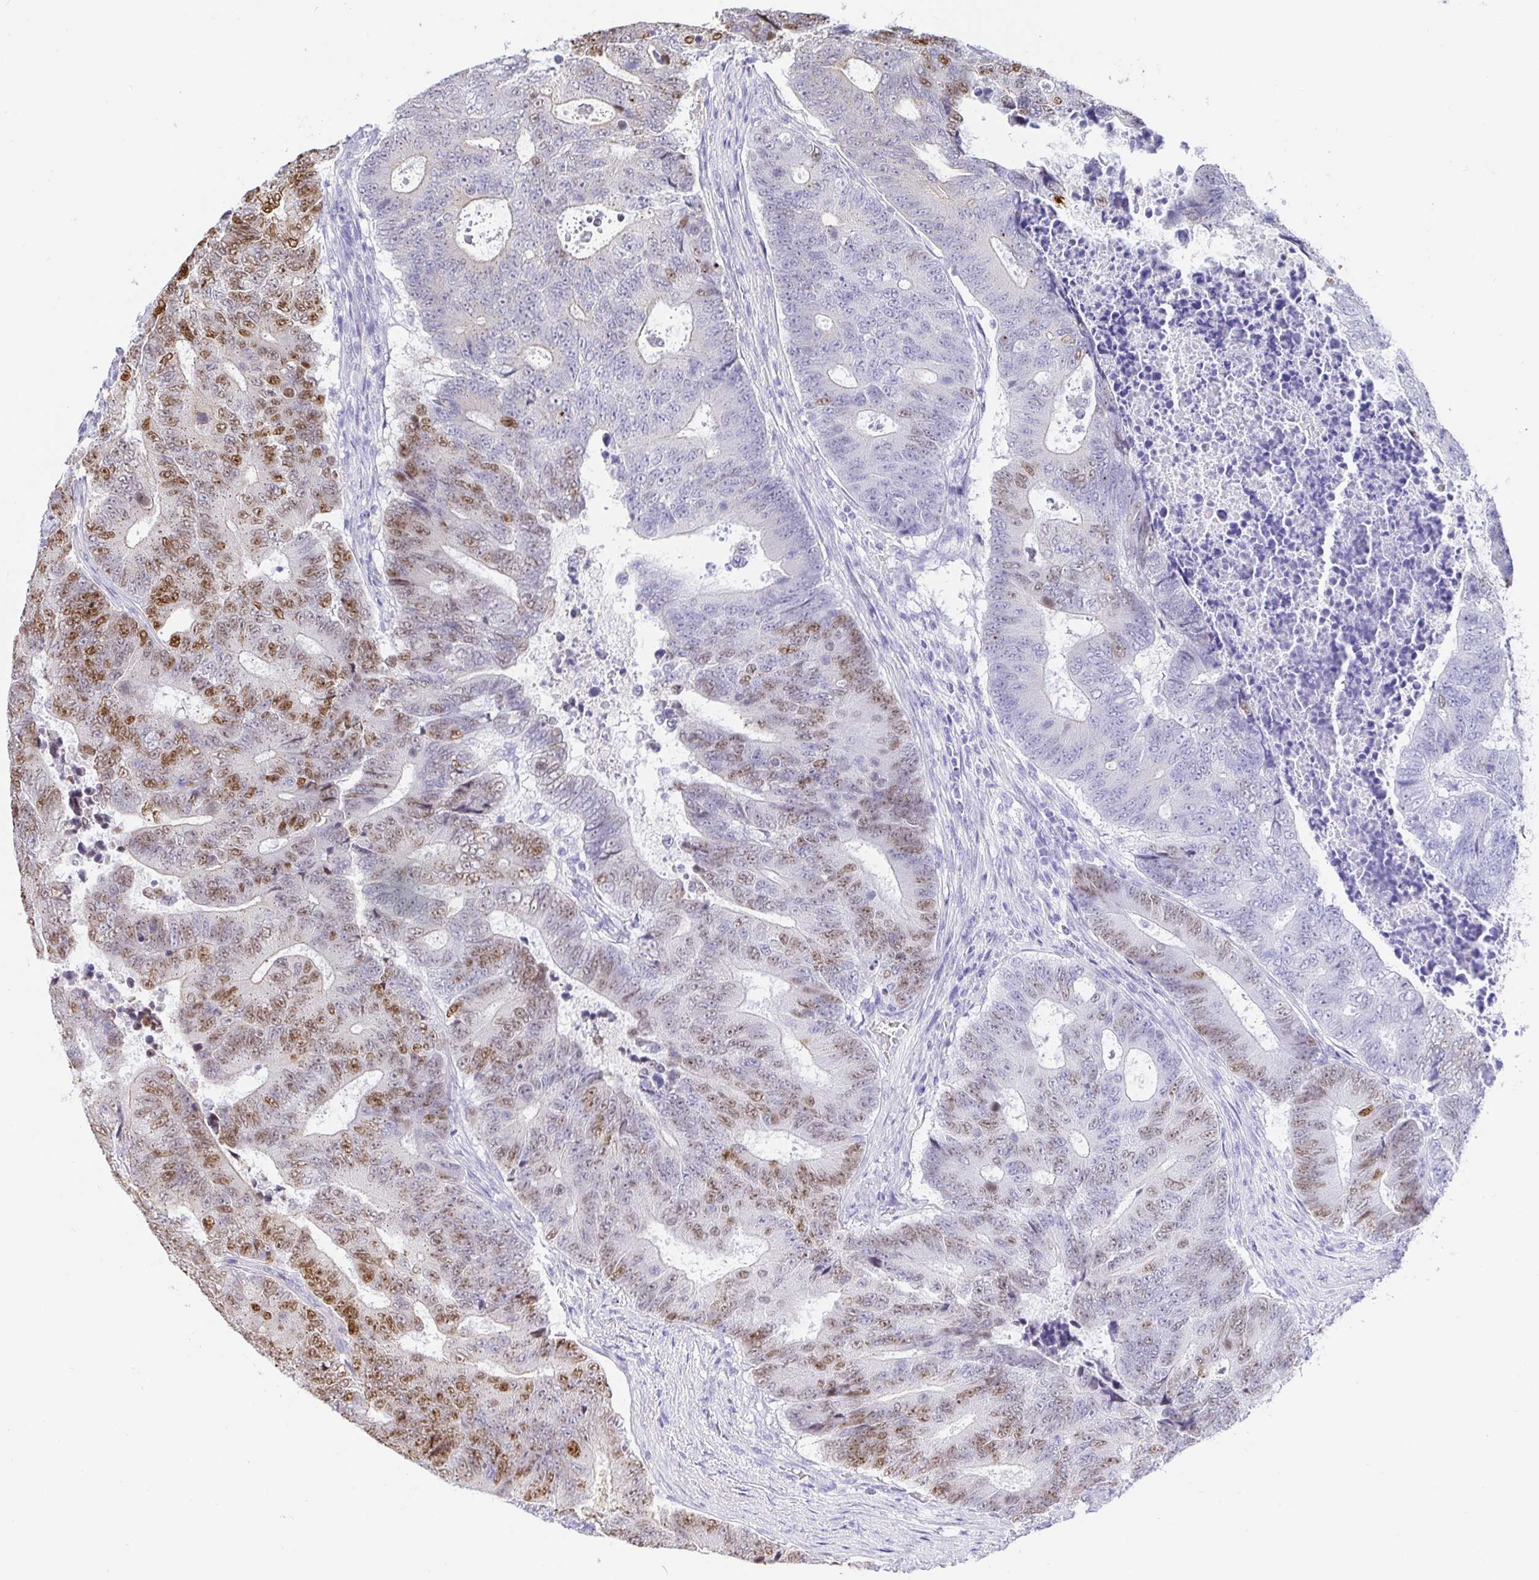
{"staining": {"intensity": "moderate", "quantity": "<25%", "location": "nuclear"}, "tissue": "colorectal cancer", "cell_type": "Tumor cells", "image_type": "cancer", "snomed": [{"axis": "morphology", "description": "Adenocarcinoma, NOS"}, {"axis": "topography", "description": "Colon"}], "caption": "Immunohistochemical staining of human colorectal cancer (adenocarcinoma) exhibits low levels of moderate nuclear expression in approximately <25% of tumor cells.", "gene": "EZHIP", "patient": {"sex": "female", "age": 48}}